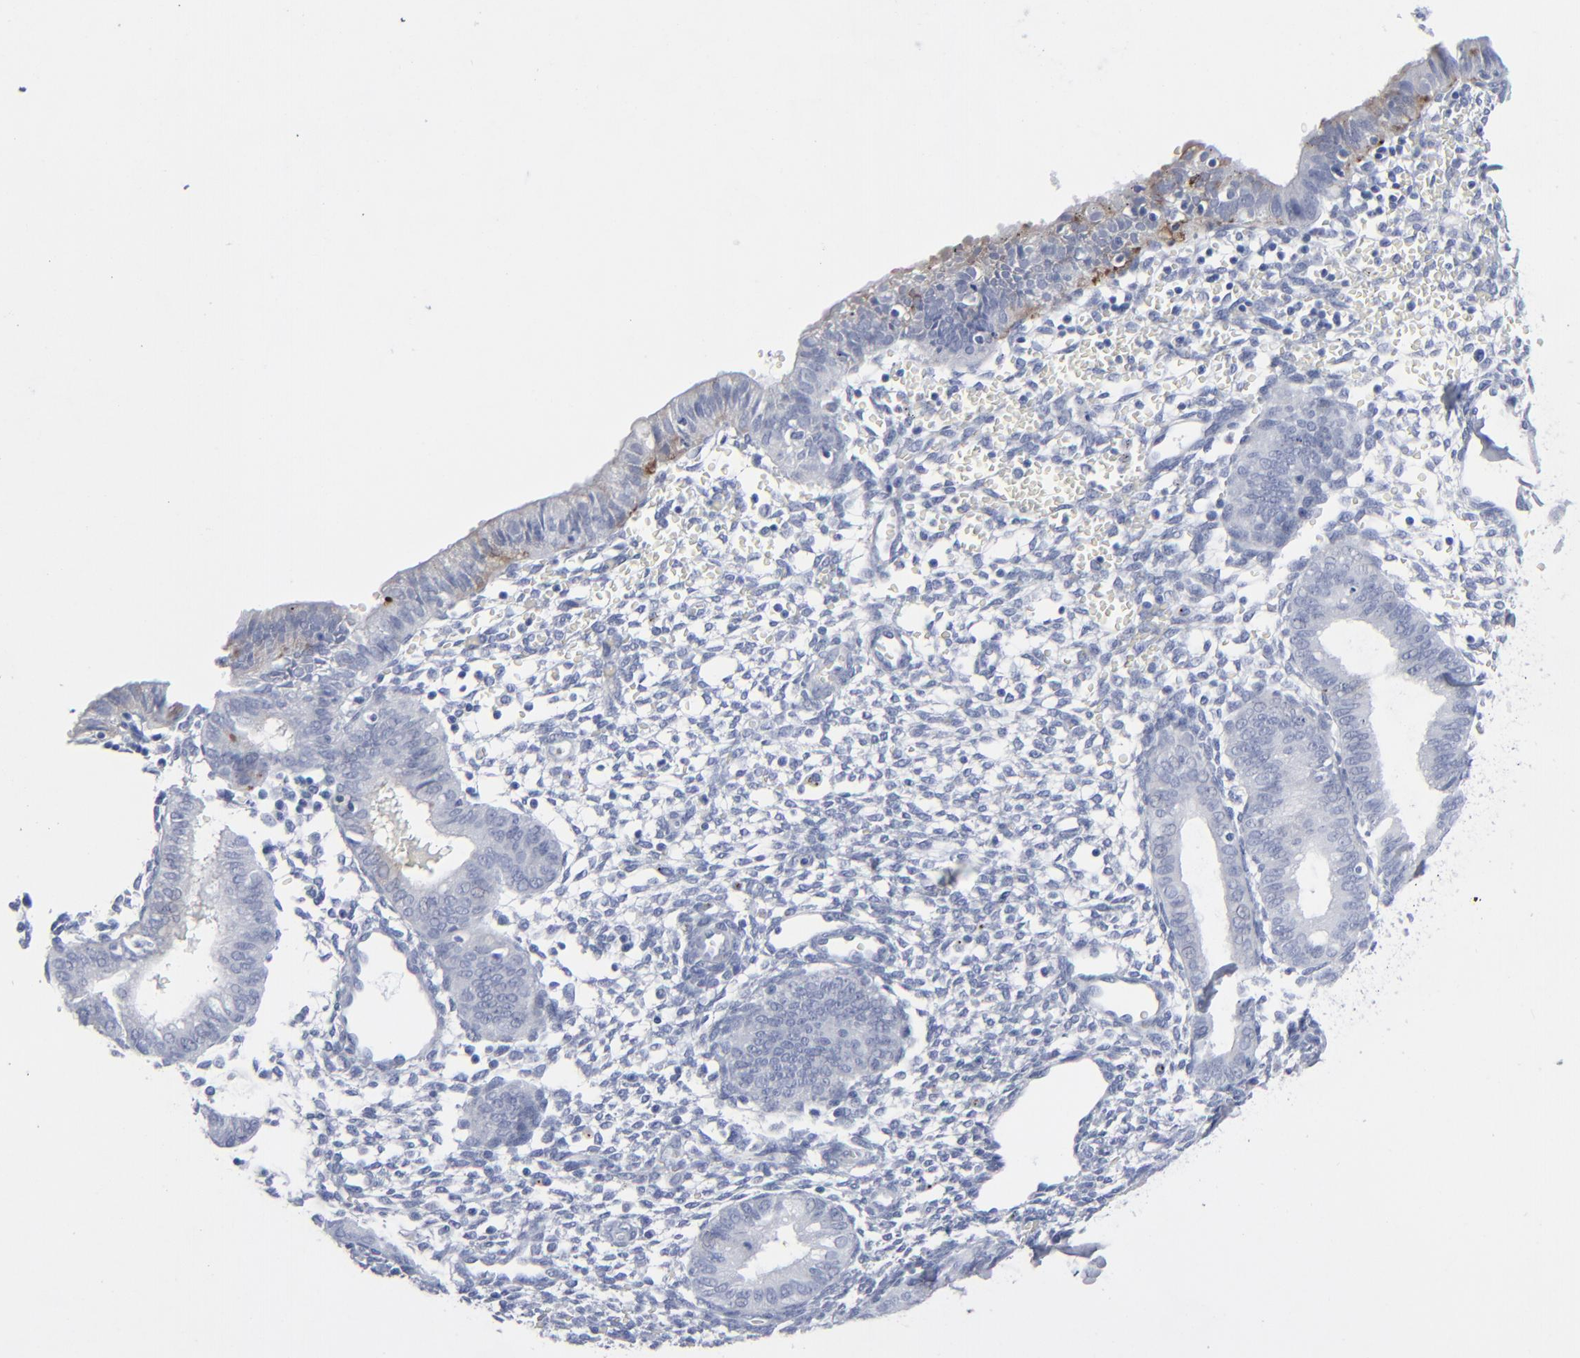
{"staining": {"intensity": "negative", "quantity": "none", "location": "none"}, "tissue": "endometrium", "cell_type": "Cells in endometrial stroma", "image_type": "normal", "snomed": [{"axis": "morphology", "description": "Normal tissue, NOS"}, {"axis": "topography", "description": "Endometrium"}], "caption": "Human endometrium stained for a protein using immunohistochemistry displays no positivity in cells in endometrial stroma.", "gene": "MSLN", "patient": {"sex": "female", "age": 61}}